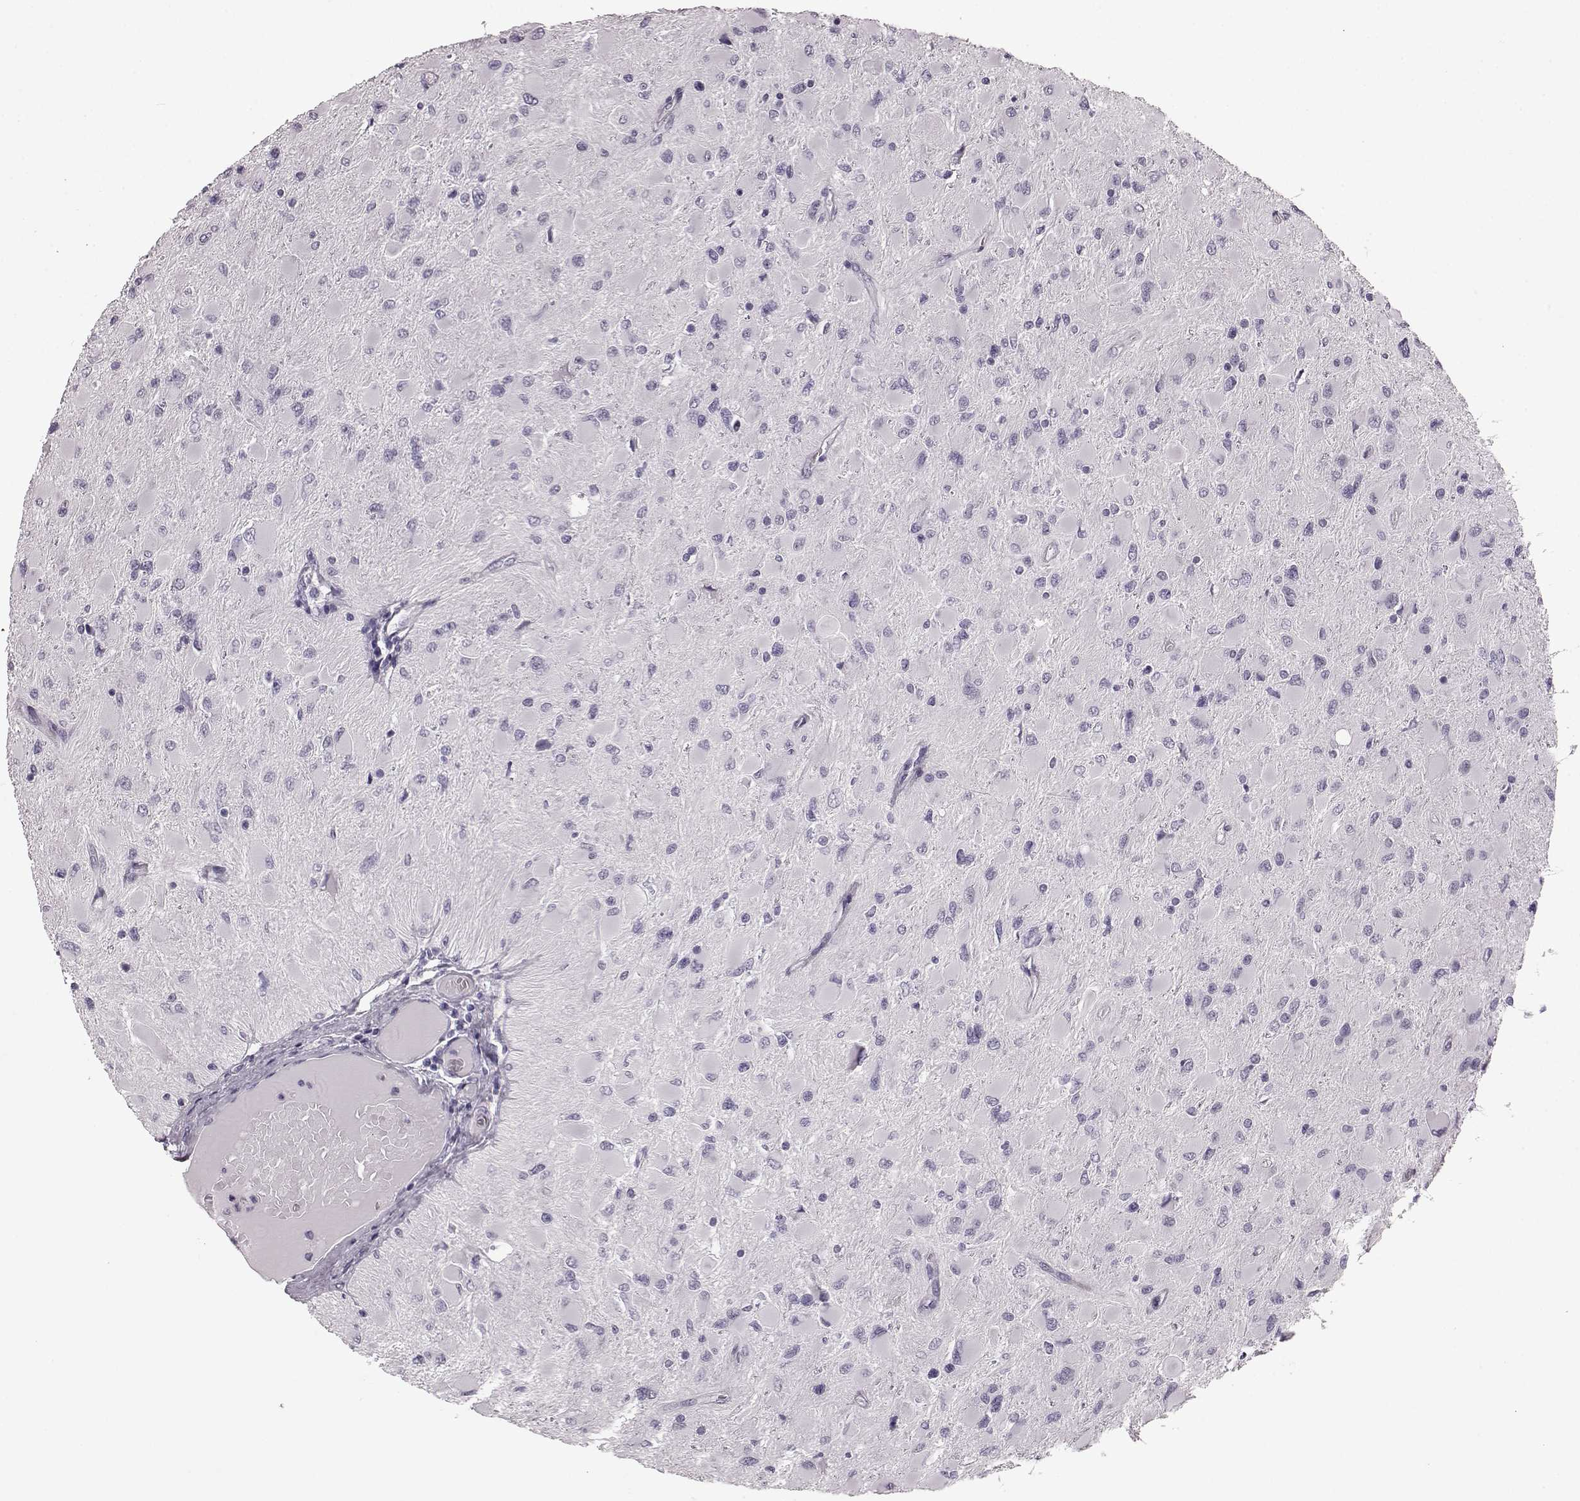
{"staining": {"intensity": "negative", "quantity": "none", "location": "none"}, "tissue": "glioma", "cell_type": "Tumor cells", "image_type": "cancer", "snomed": [{"axis": "morphology", "description": "Glioma, malignant, High grade"}, {"axis": "topography", "description": "Cerebral cortex"}], "caption": "IHC photomicrograph of neoplastic tissue: human glioma stained with DAB (3,3'-diaminobenzidine) reveals no significant protein positivity in tumor cells.", "gene": "AIPL1", "patient": {"sex": "female", "age": 36}}